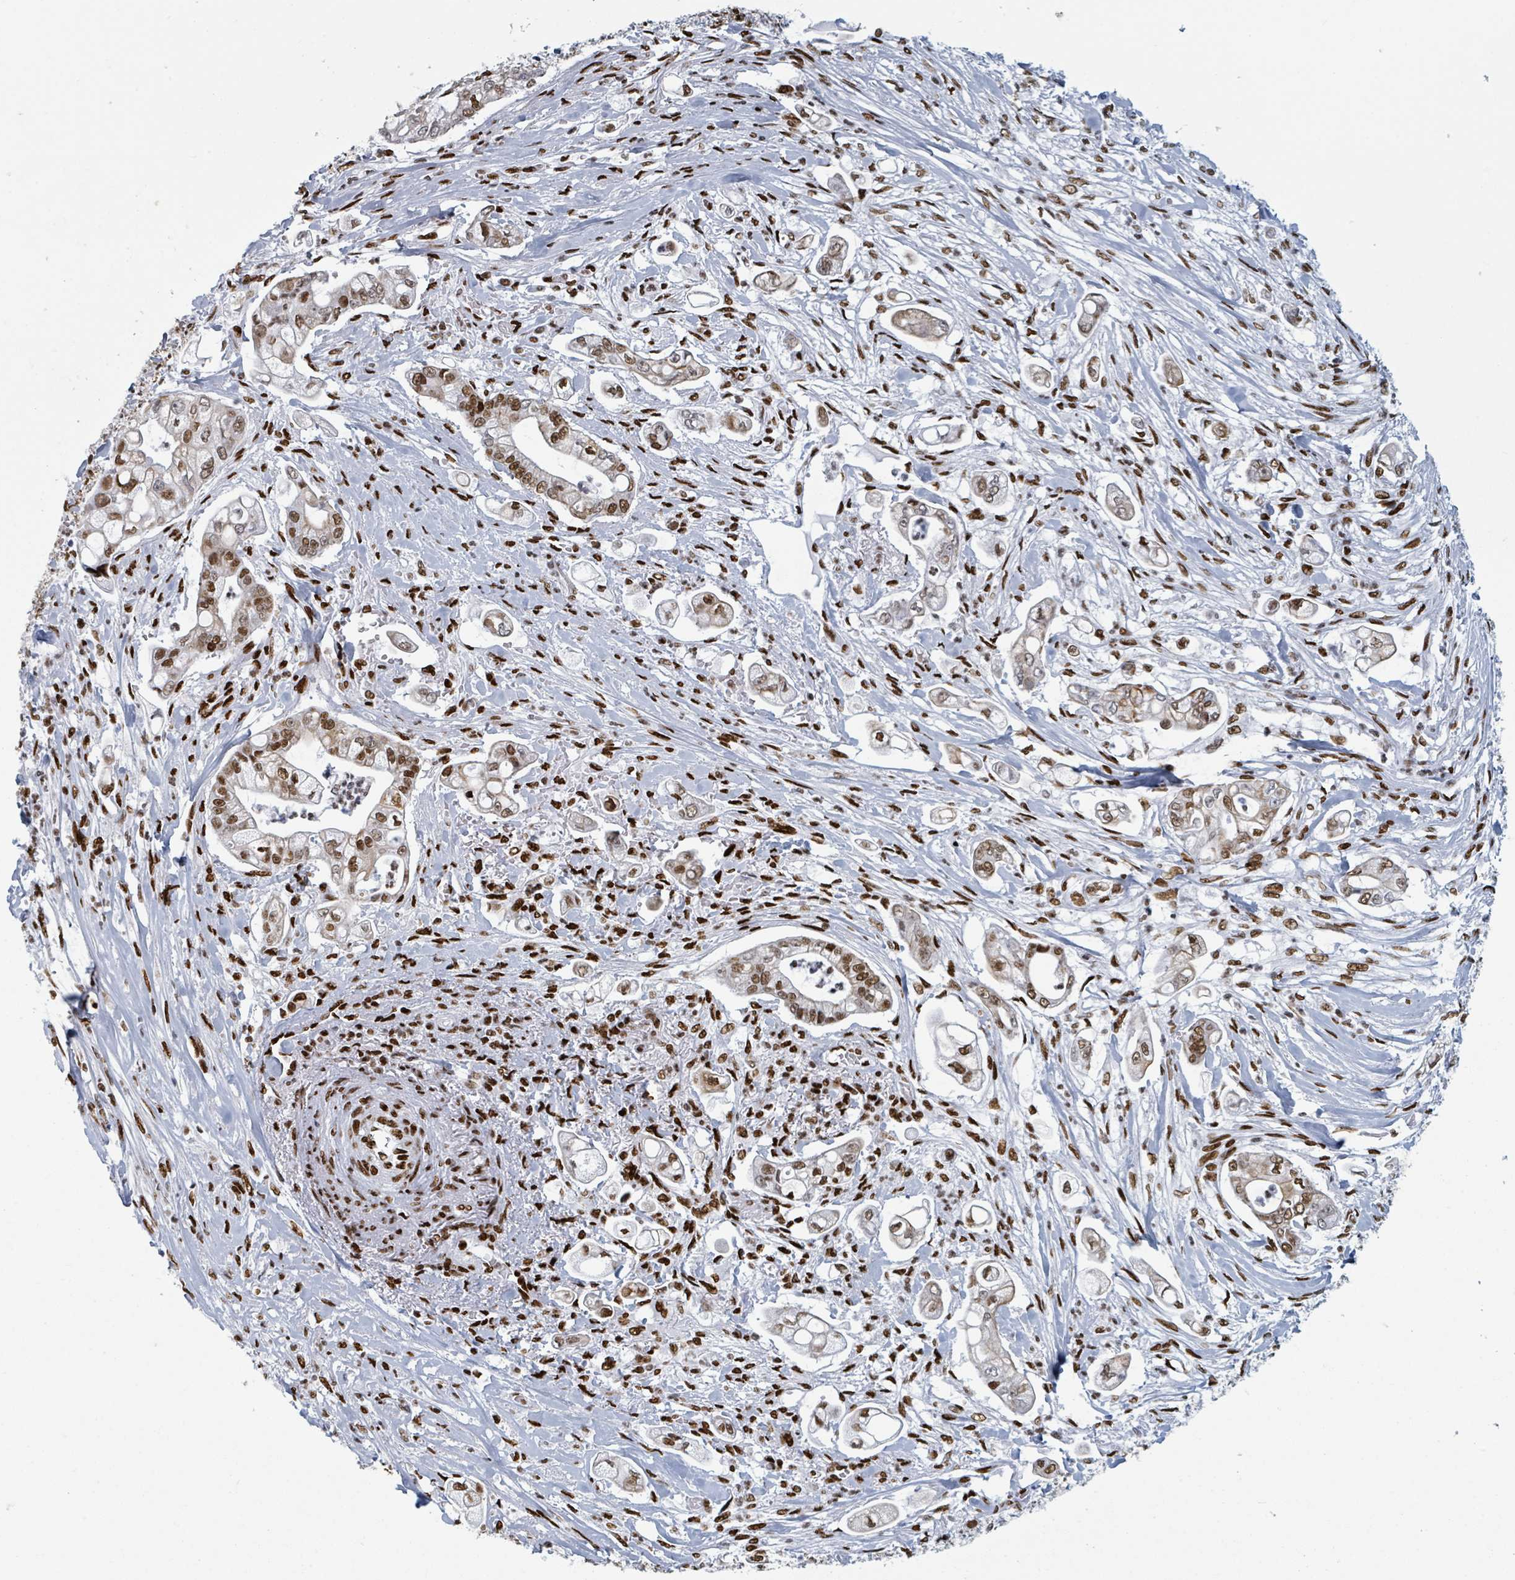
{"staining": {"intensity": "moderate", "quantity": "25%-75%", "location": "nuclear"}, "tissue": "pancreatic cancer", "cell_type": "Tumor cells", "image_type": "cancer", "snomed": [{"axis": "morphology", "description": "Adenocarcinoma, NOS"}, {"axis": "topography", "description": "Pancreas"}], "caption": "High-power microscopy captured an IHC photomicrograph of pancreatic cancer (adenocarcinoma), revealing moderate nuclear positivity in approximately 25%-75% of tumor cells.", "gene": "DHX16", "patient": {"sex": "female", "age": 69}}